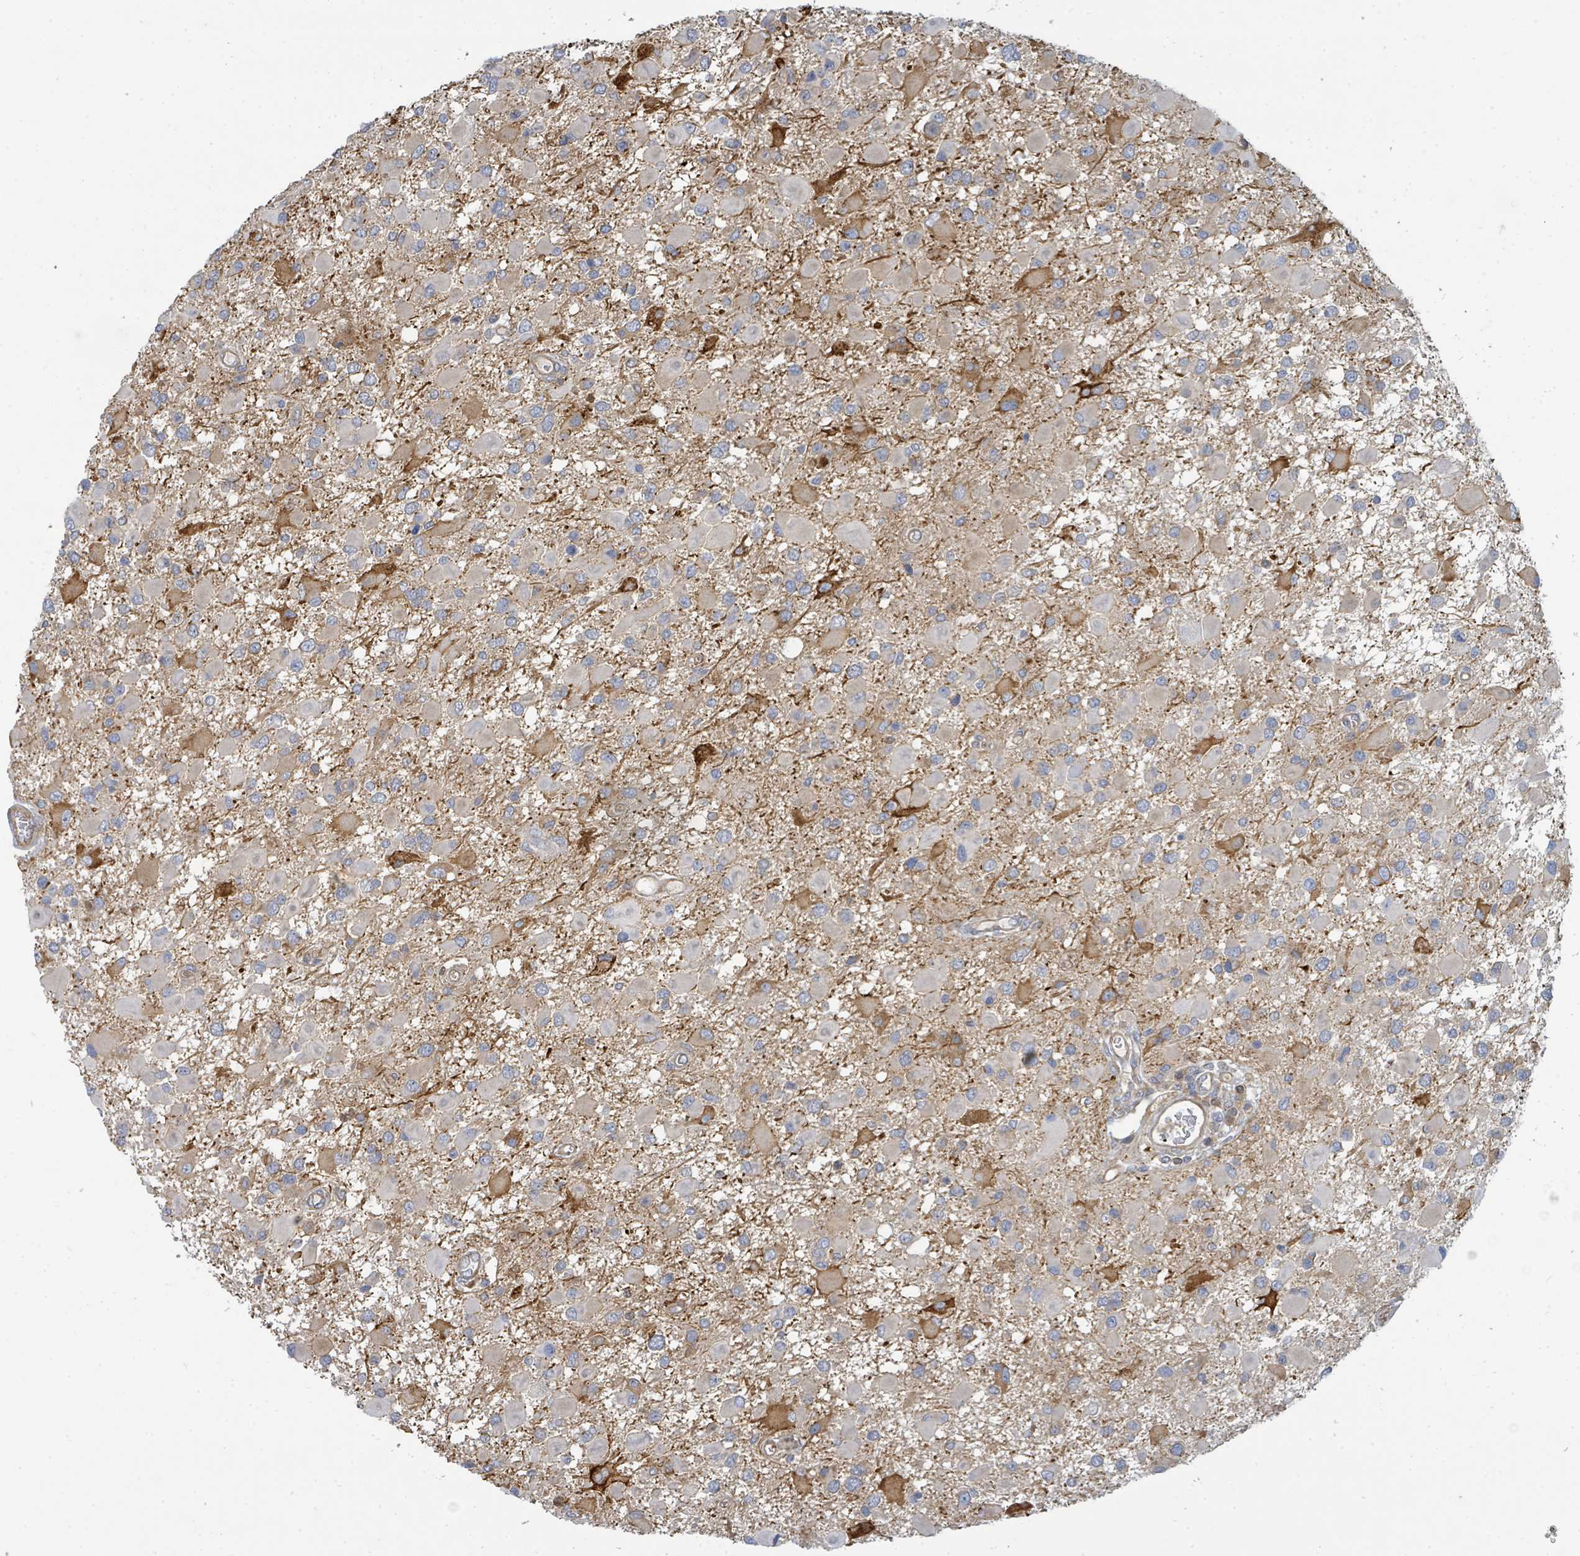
{"staining": {"intensity": "moderate", "quantity": "<25%", "location": "cytoplasmic/membranous"}, "tissue": "glioma", "cell_type": "Tumor cells", "image_type": "cancer", "snomed": [{"axis": "morphology", "description": "Glioma, malignant, High grade"}, {"axis": "topography", "description": "Brain"}], "caption": "The immunohistochemical stain highlights moderate cytoplasmic/membranous expression in tumor cells of malignant glioma (high-grade) tissue. Using DAB (3,3'-diaminobenzidine) (brown) and hematoxylin (blue) stains, captured at high magnification using brightfield microscopy.", "gene": "BOLA2B", "patient": {"sex": "male", "age": 53}}